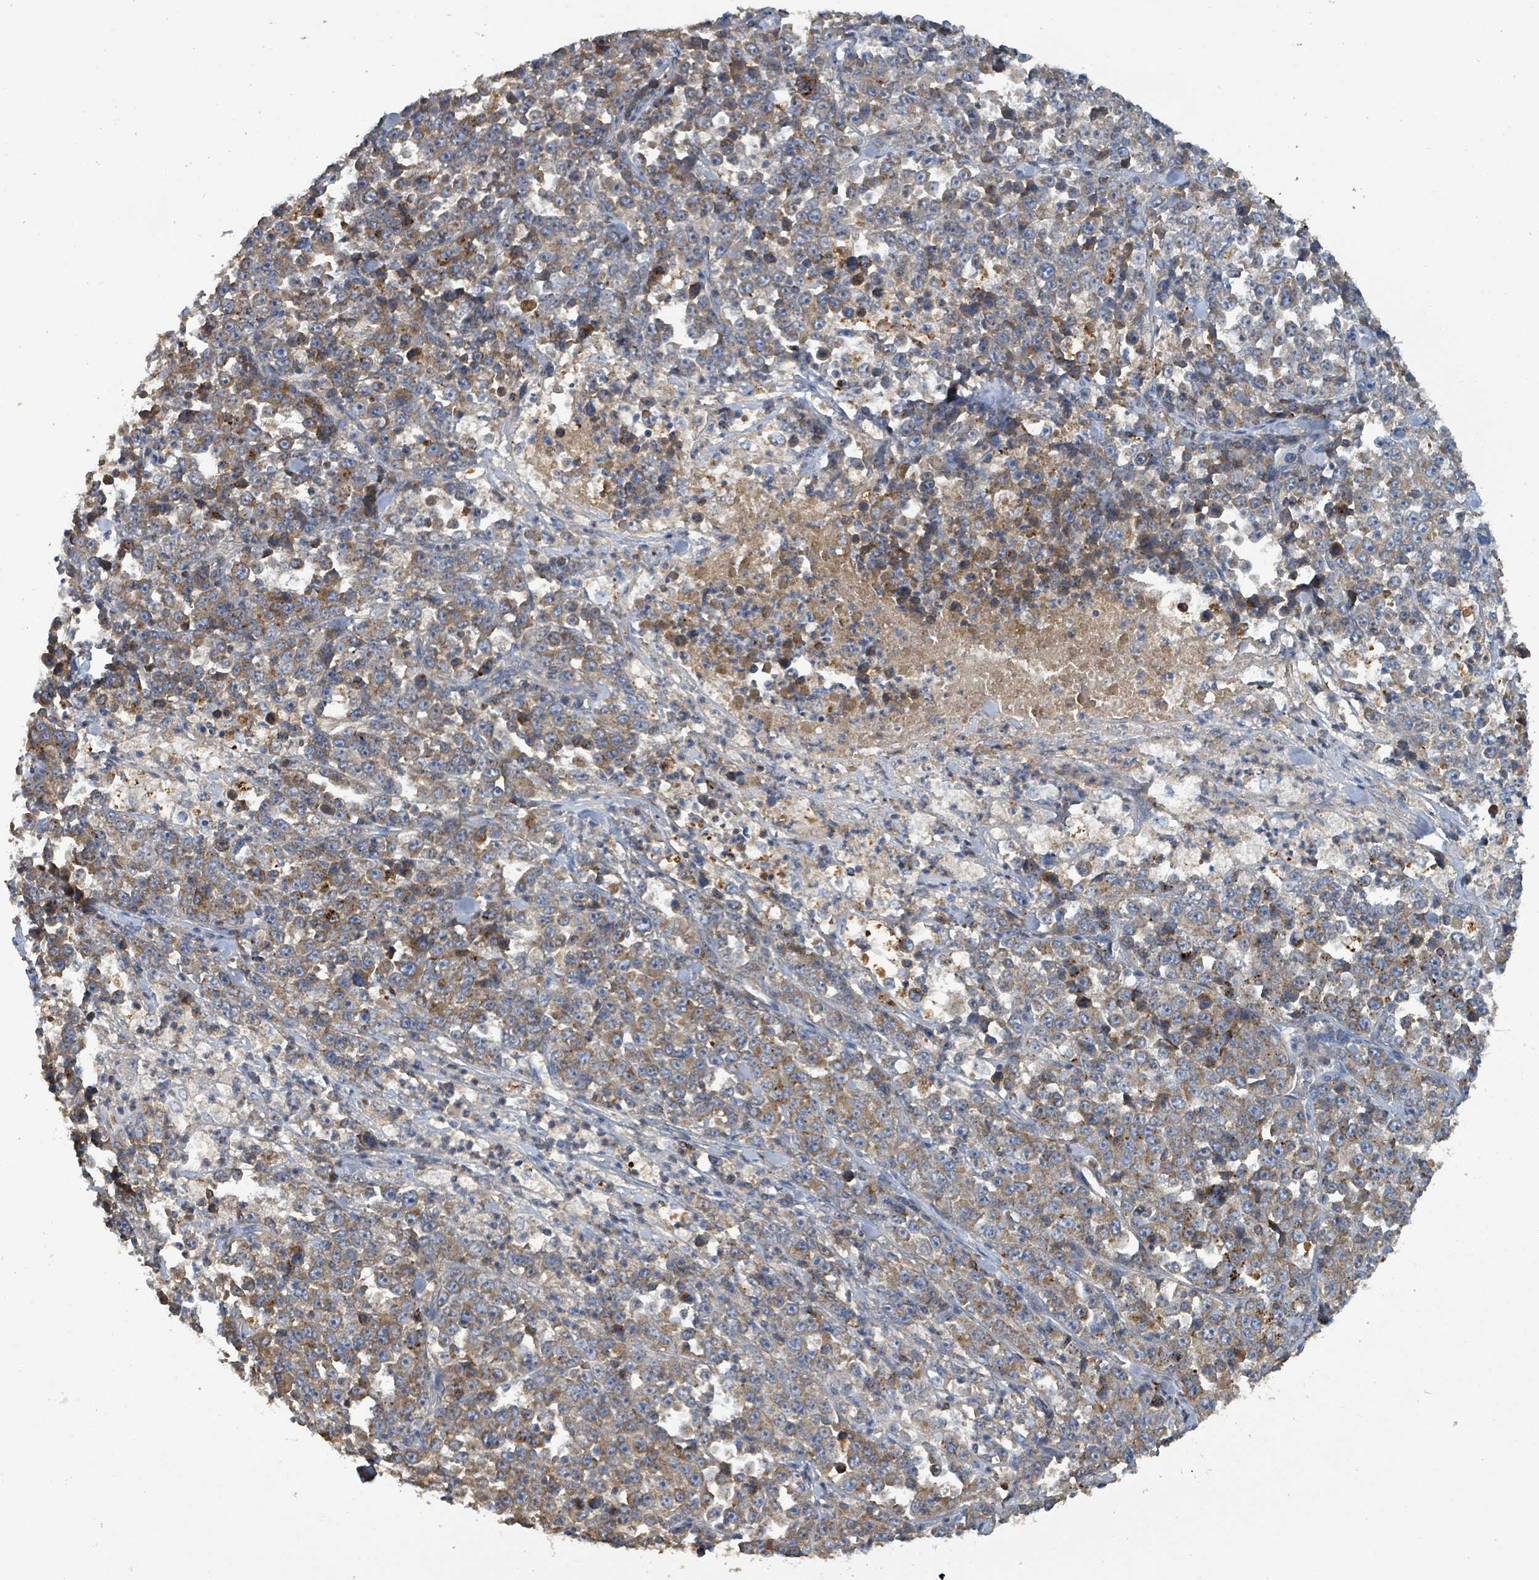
{"staining": {"intensity": "moderate", "quantity": "25%-75%", "location": "cytoplasmic/membranous"}, "tissue": "stomach cancer", "cell_type": "Tumor cells", "image_type": "cancer", "snomed": [{"axis": "morphology", "description": "Normal tissue, NOS"}, {"axis": "morphology", "description": "Adenocarcinoma, NOS"}, {"axis": "topography", "description": "Stomach, upper"}, {"axis": "topography", "description": "Stomach"}], "caption": "Adenocarcinoma (stomach) was stained to show a protein in brown. There is medium levels of moderate cytoplasmic/membranous staining in approximately 25%-75% of tumor cells.", "gene": "PLAAT1", "patient": {"sex": "male", "age": 59}}